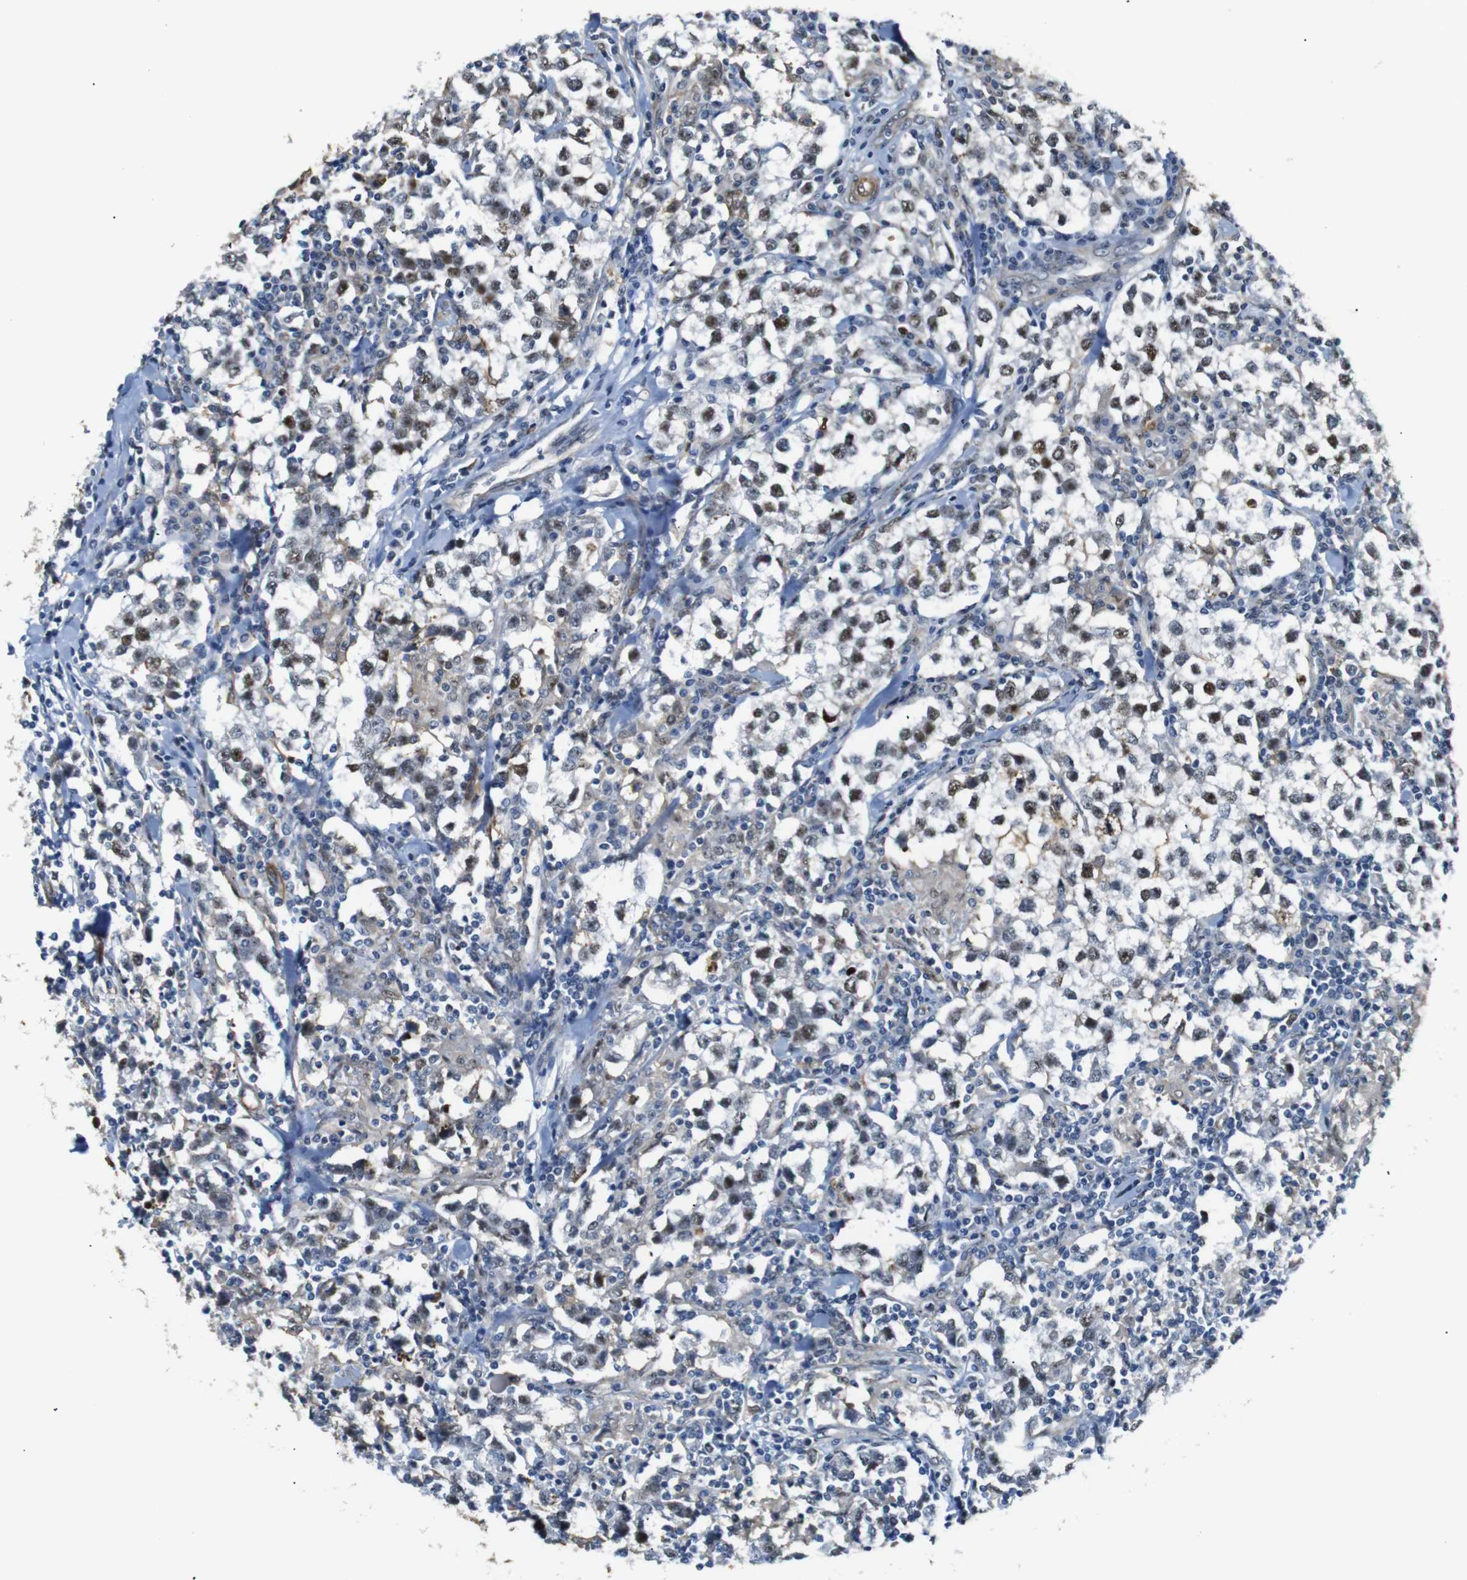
{"staining": {"intensity": "moderate", "quantity": "25%-75%", "location": "nuclear"}, "tissue": "testis cancer", "cell_type": "Tumor cells", "image_type": "cancer", "snomed": [{"axis": "morphology", "description": "Seminoma, NOS"}, {"axis": "morphology", "description": "Carcinoma, Embryonal, NOS"}, {"axis": "topography", "description": "Testis"}], "caption": "Testis cancer (seminoma) stained for a protein demonstrates moderate nuclear positivity in tumor cells.", "gene": "PARN", "patient": {"sex": "male", "age": 36}}